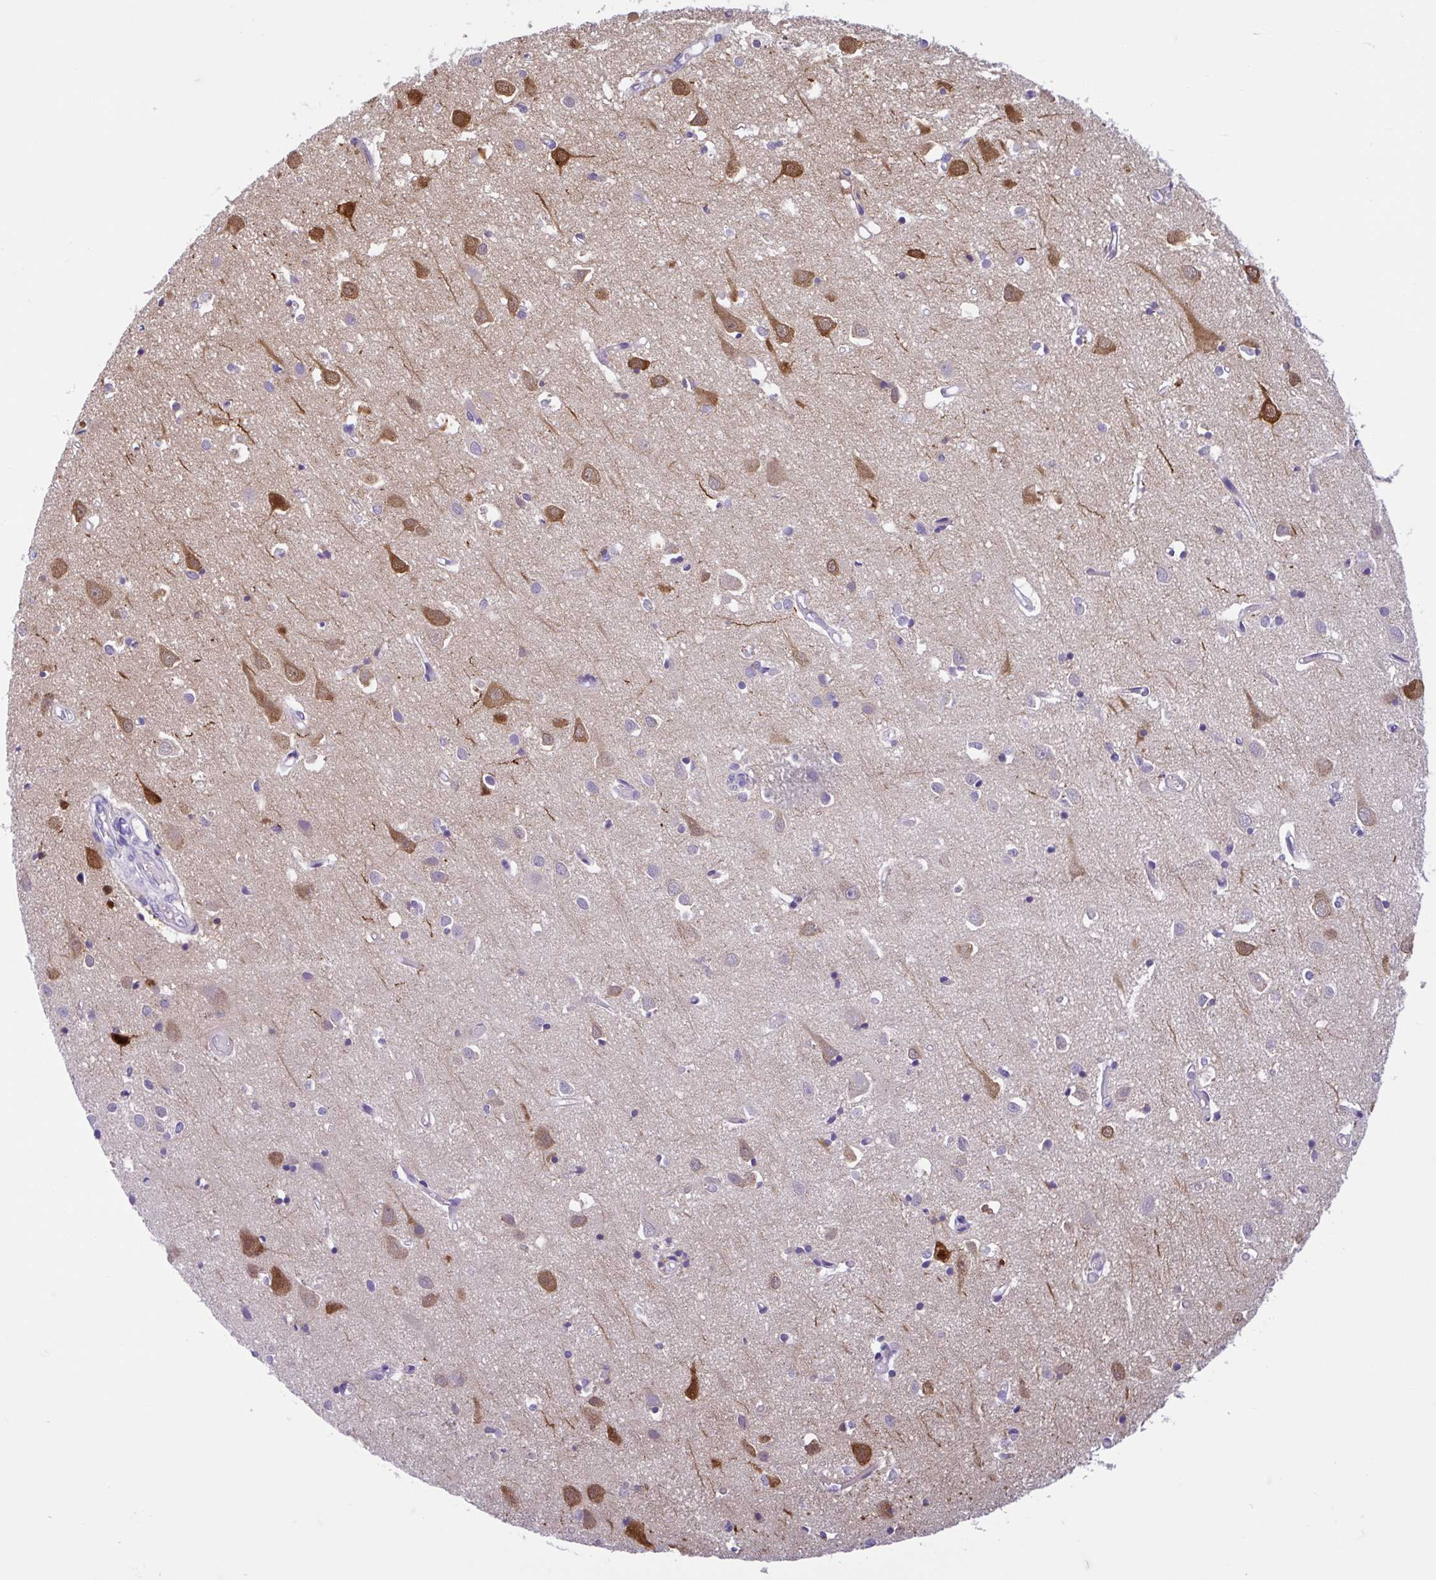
{"staining": {"intensity": "negative", "quantity": "none", "location": "none"}, "tissue": "cerebral cortex", "cell_type": "Endothelial cells", "image_type": "normal", "snomed": [{"axis": "morphology", "description": "Normal tissue, NOS"}, {"axis": "topography", "description": "Cerebral cortex"}], "caption": "The immunohistochemistry (IHC) image has no significant staining in endothelial cells of cerebral cortex.", "gene": "ENSG00000274792", "patient": {"sex": "male", "age": 70}}